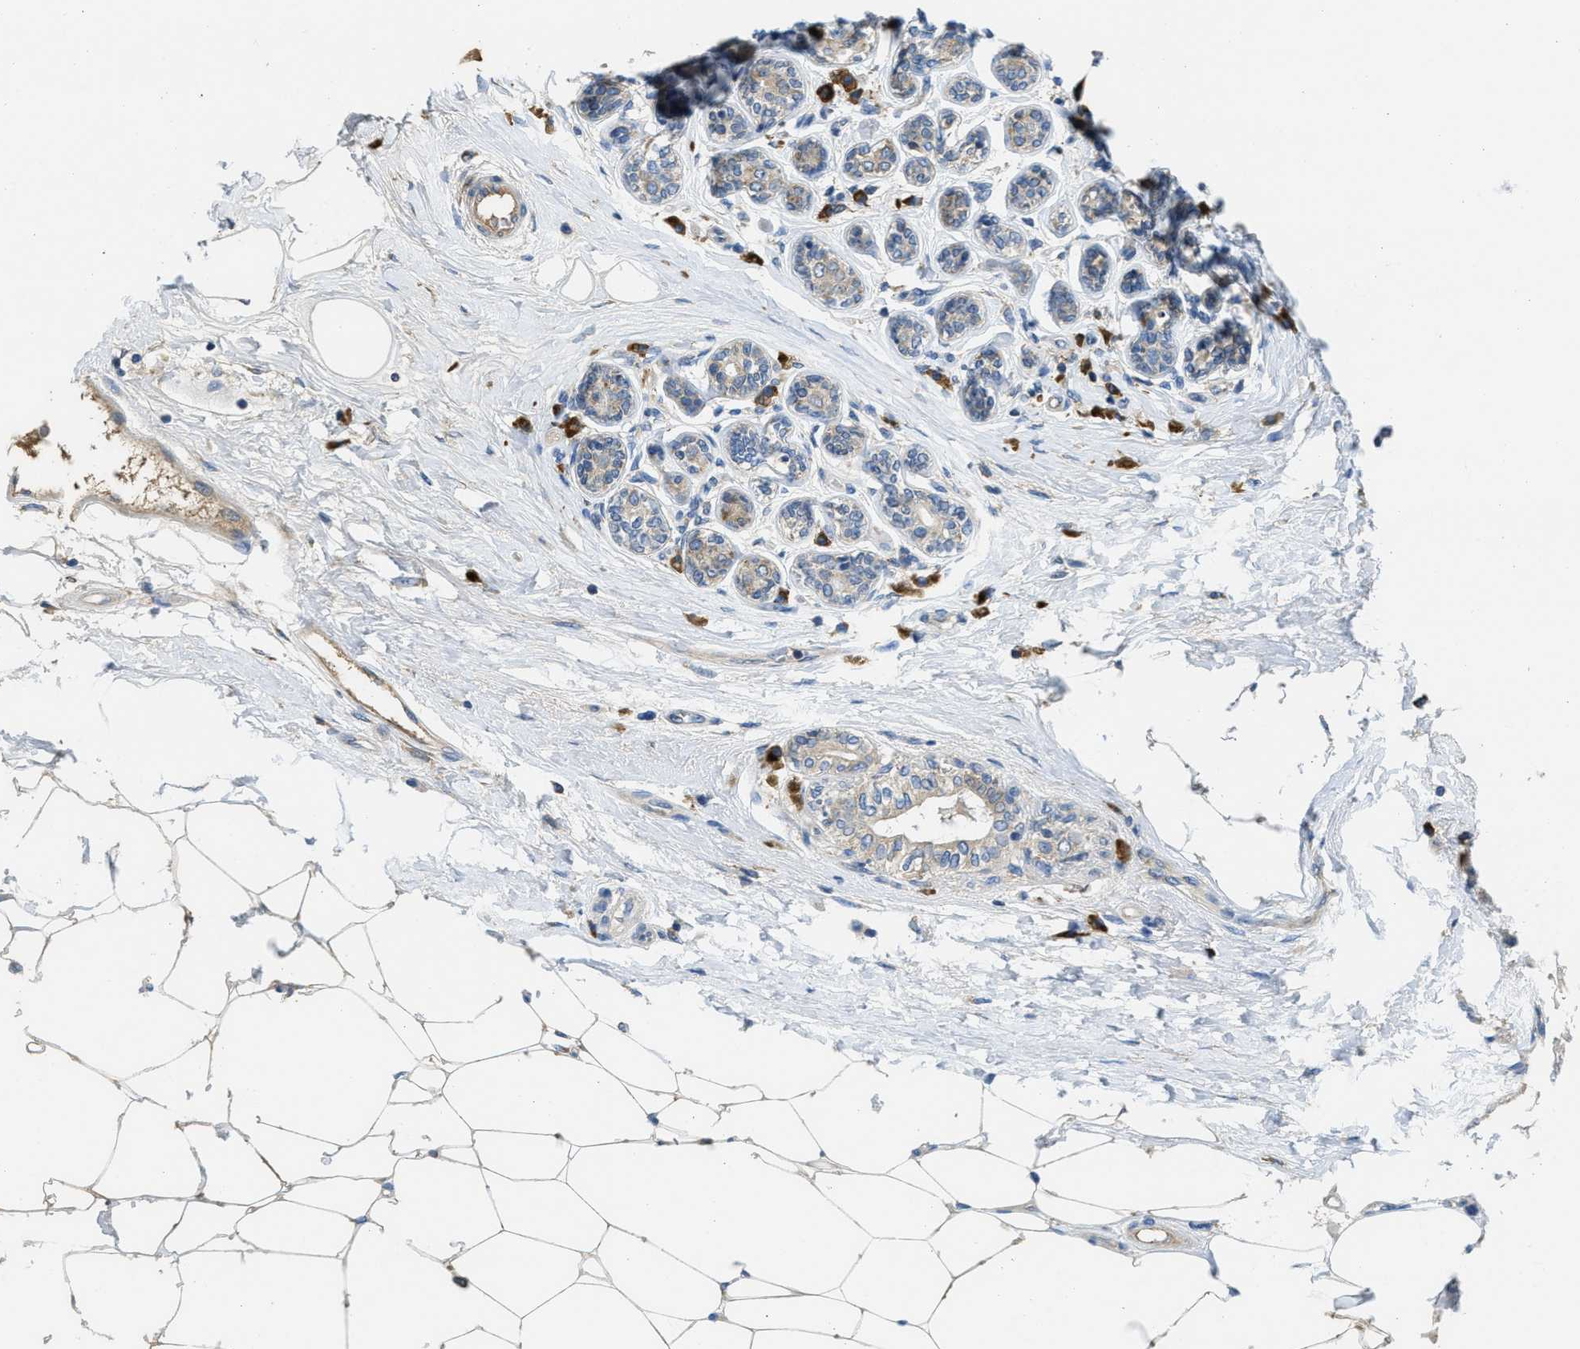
{"staining": {"intensity": "weak", "quantity": "25%-75%", "location": "cytoplasmic/membranous"}, "tissue": "breast cancer", "cell_type": "Tumor cells", "image_type": "cancer", "snomed": [{"axis": "morphology", "description": "Normal tissue, NOS"}, {"axis": "morphology", "description": "Duct carcinoma"}, {"axis": "topography", "description": "Breast"}], "caption": "Immunohistochemical staining of human invasive ductal carcinoma (breast) demonstrates low levels of weak cytoplasmic/membranous protein staining in about 25%-75% of tumor cells.", "gene": "SSR1", "patient": {"sex": "female", "age": 39}}